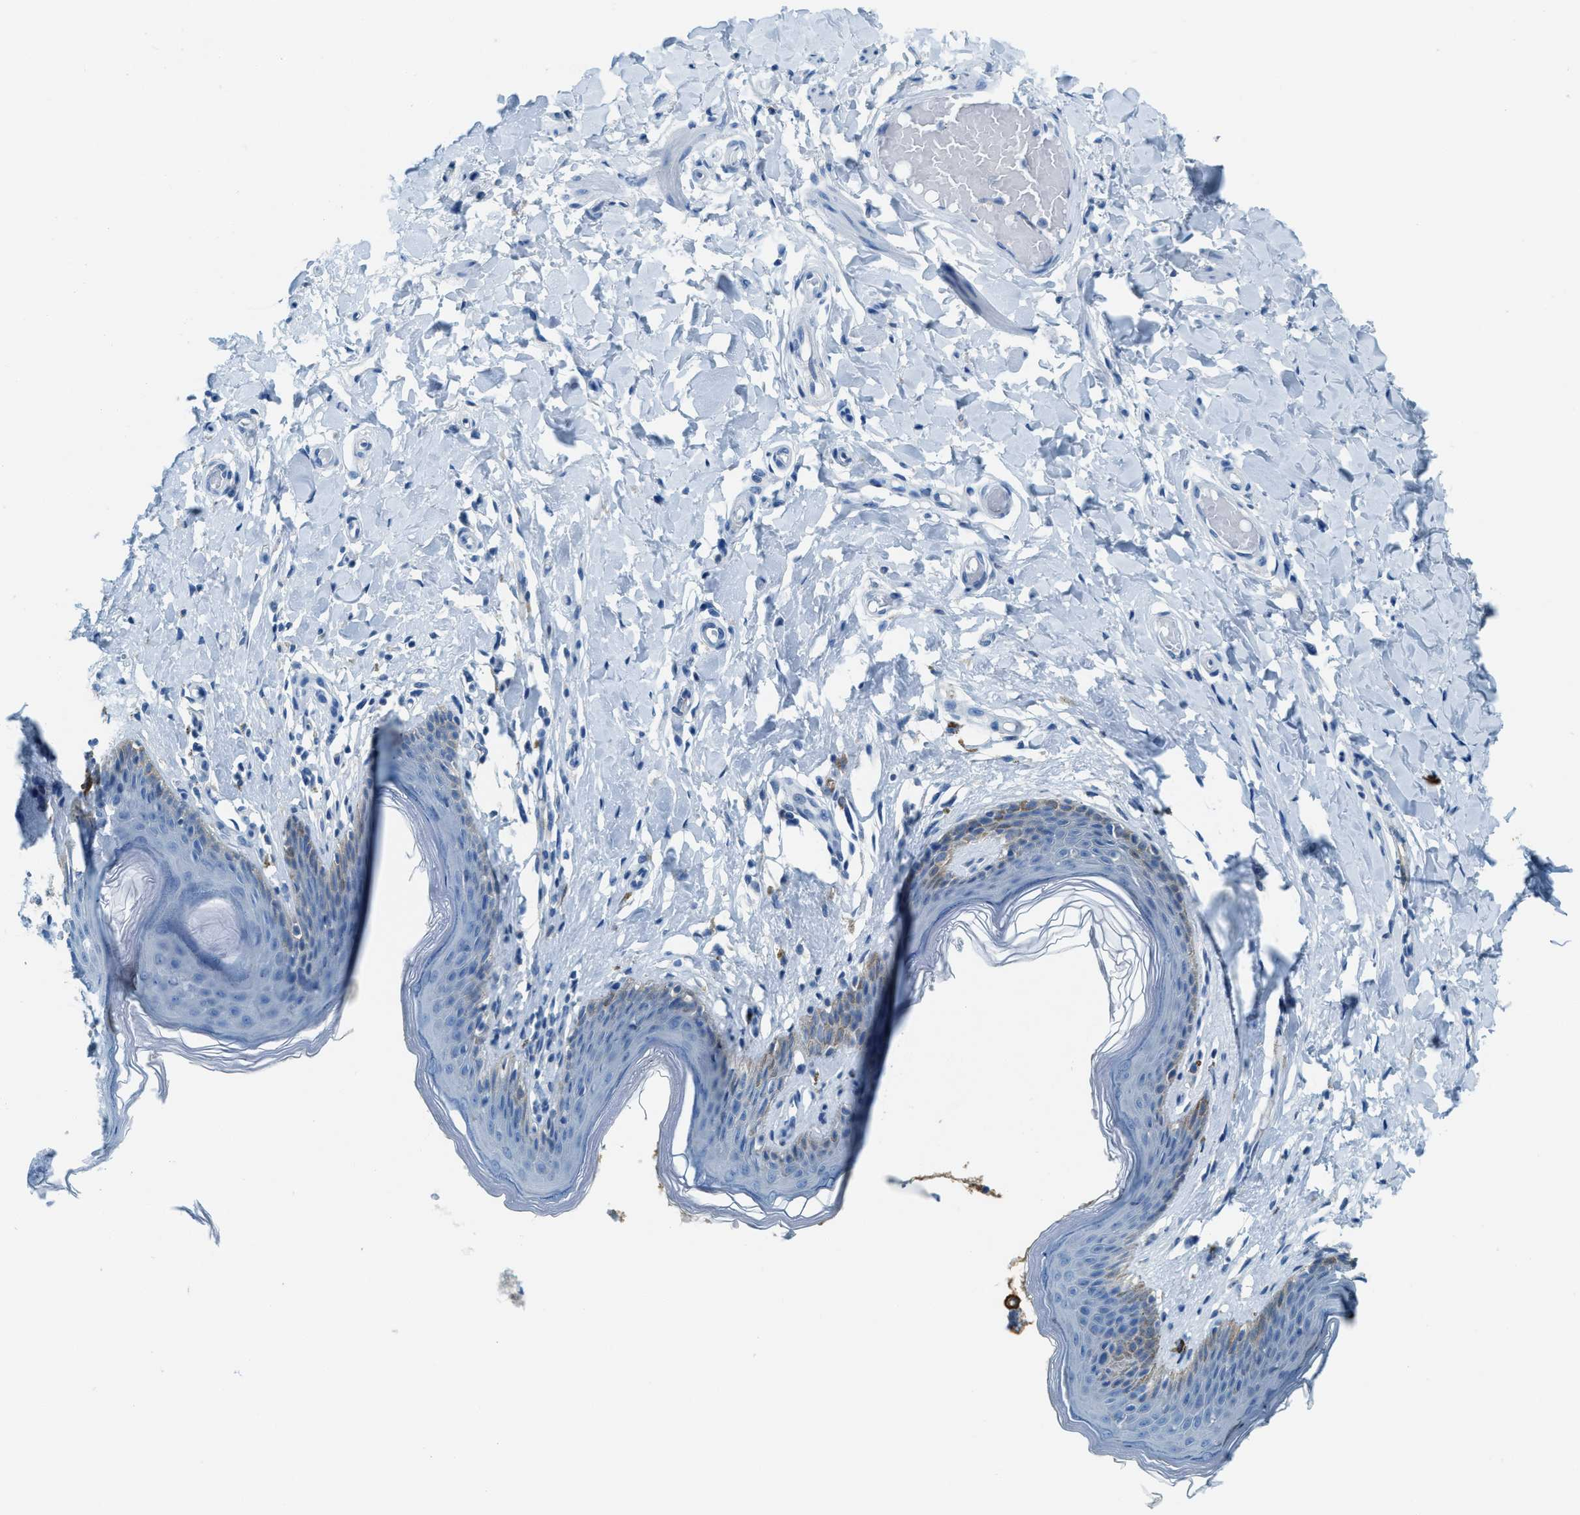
{"staining": {"intensity": "weak", "quantity": "<25%", "location": "cytoplasmic/membranous"}, "tissue": "skin", "cell_type": "Epidermal cells", "image_type": "normal", "snomed": [{"axis": "morphology", "description": "Normal tissue, NOS"}, {"axis": "topography", "description": "Vulva"}], "caption": "The immunohistochemistry (IHC) photomicrograph has no significant staining in epidermal cells of skin. The staining was performed using DAB (3,3'-diaminobenzidine) to visualize the protein expression in brown, while the nuclei were stained in blue with hematoxylin (Magnification: 20x).", "gene": "MATCAP2", "patient": {"sex": "female", "age": 66}}